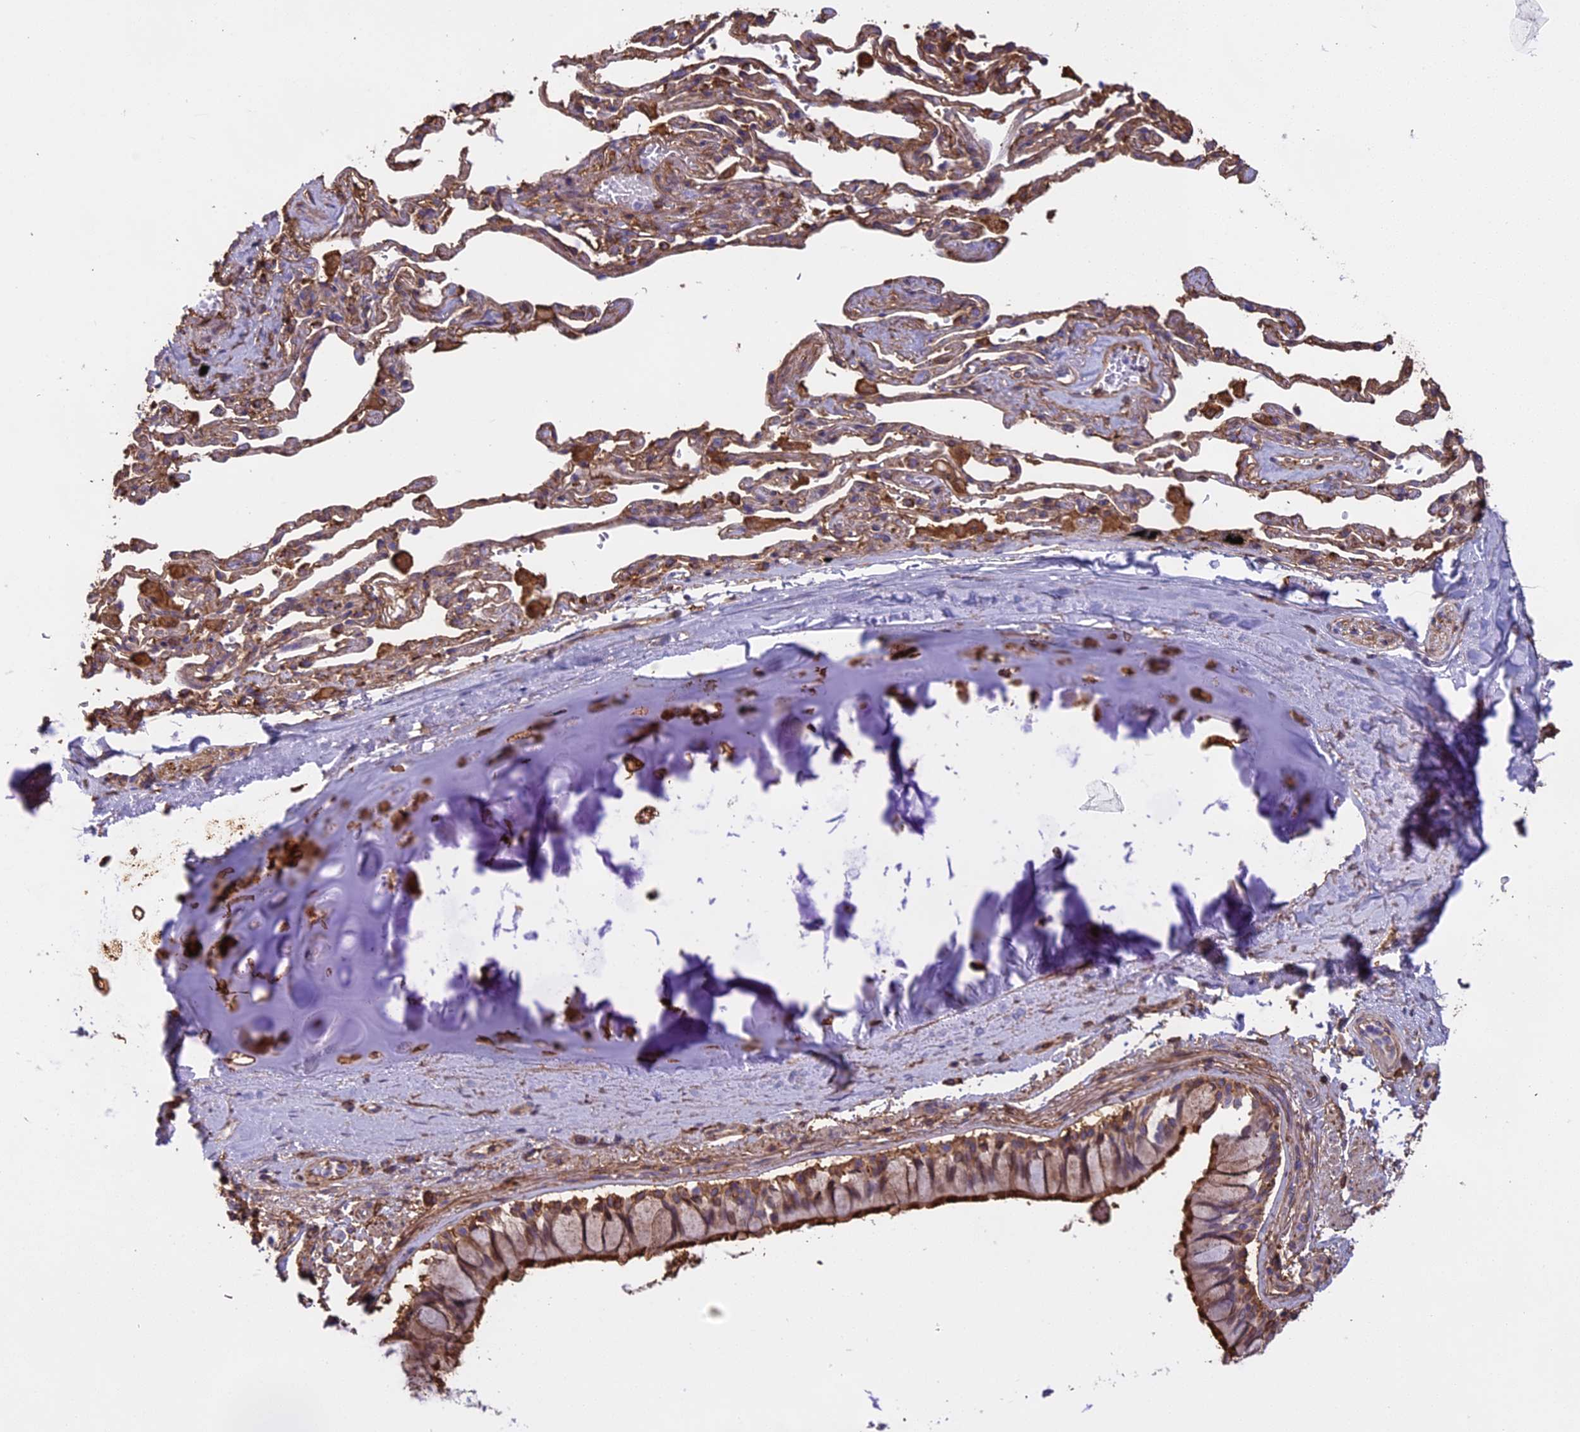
{"staining": {"intensity": "moderate", "quantity": ">75%", "location": "cytoplasmic/membranous"}, "tissue": "bronchus", "cell_type": "Respiratory epithelial cells", "image_type": "normal", "snomed": [{"axis": "morphology", "description": "Normal tissue, NOS"}, {"axis": "topography", "description": "Cartilage tissue"}], "caption": "Protein staining of benign bronchus displays moderate cytoplasmic/membranous expression in about >75% of respiratory epithelial cells. (DAB IHC with brightfield microscopy, high magnification).", "gene": "TMEM255B", "patient": {"sex": "male", "age": 63}}